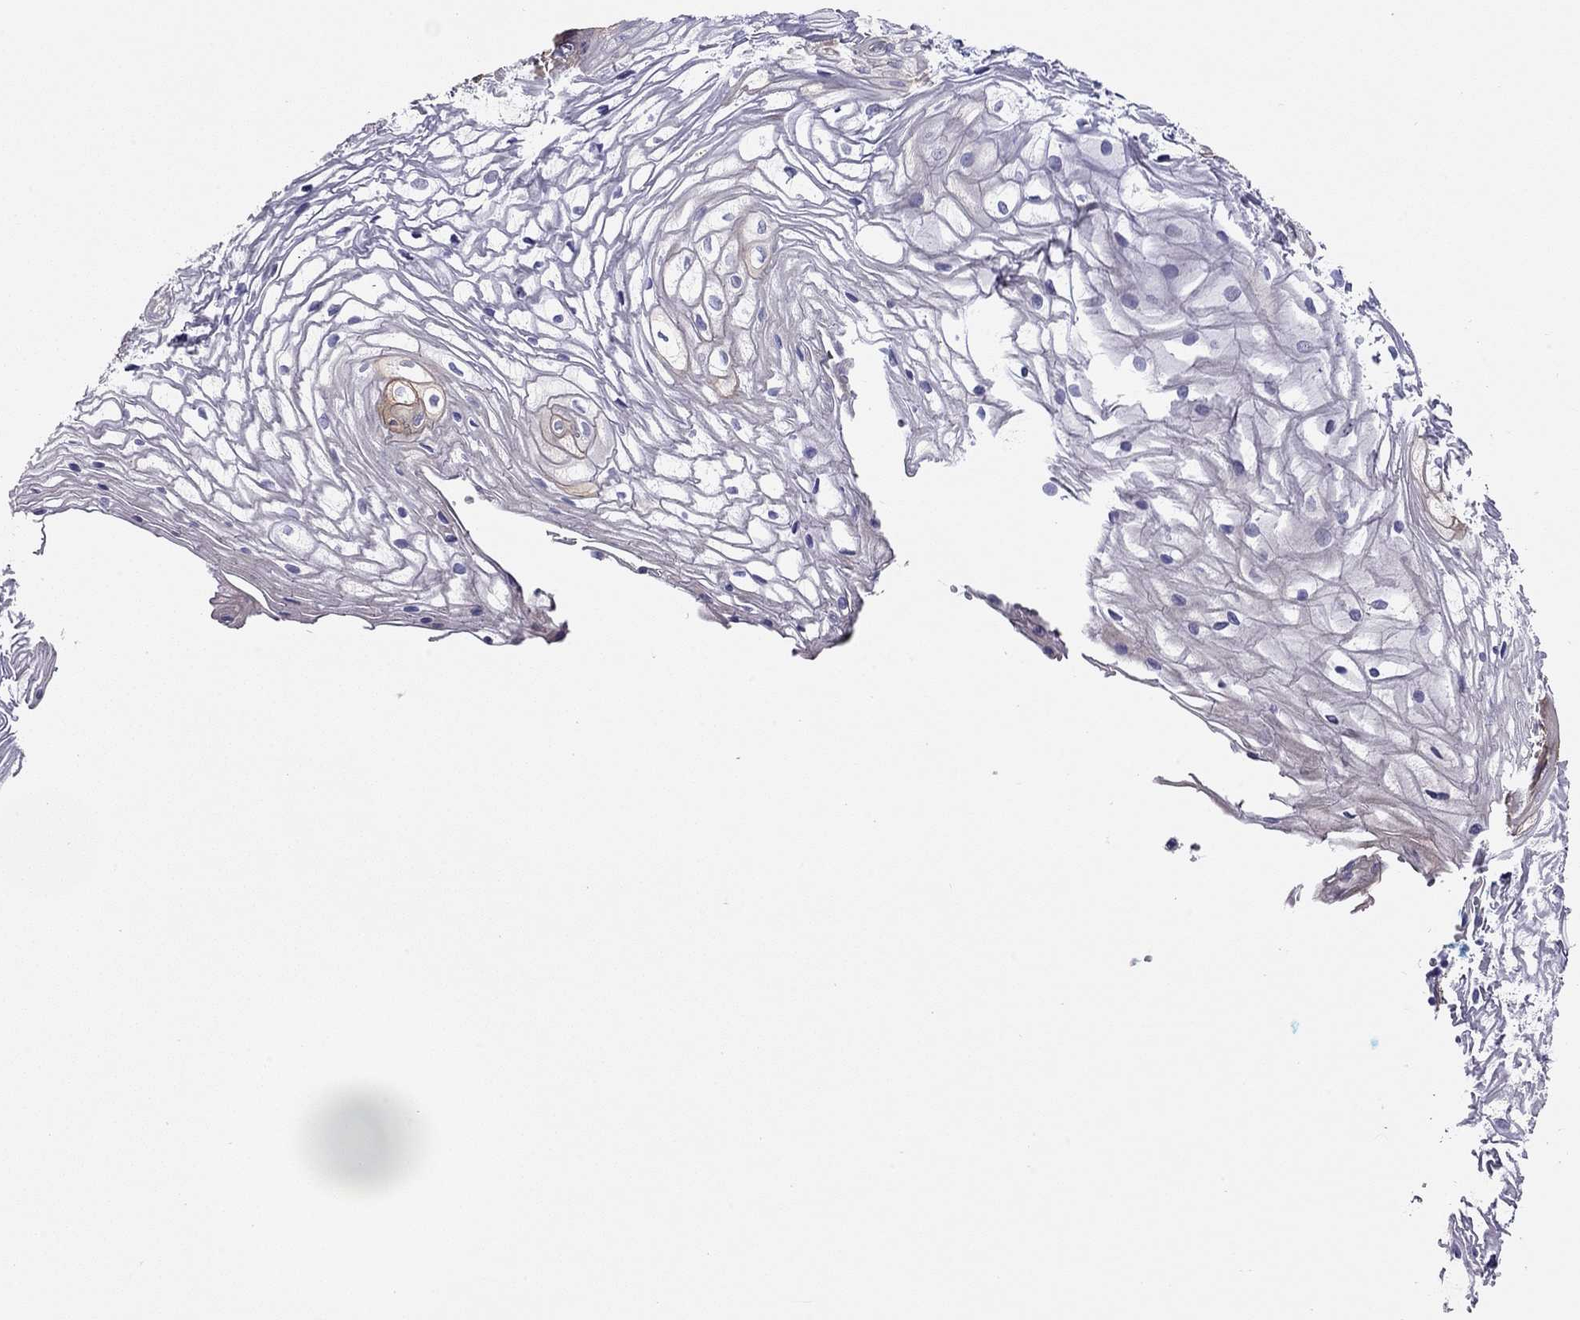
{"staining": {"intensity": "negative", "quantity": "none", "location": "none"}, "tissue": "vagina", "cell_type": "Squamous epithelial cells", "image_type": "normal", "snomed": [{"axis": "morphology", "description": "Normal tissue, NOS"}, {"axis": "topography", "description": "Vagina"}], "caption": "A high-resolution histopathology image shows IHC staining of unremarkable vagina, which demonstrates no significant positivity in squamous epithelial cells.", "gene": "KCNV2", "patient": {"sex": "female", "age": 34}}